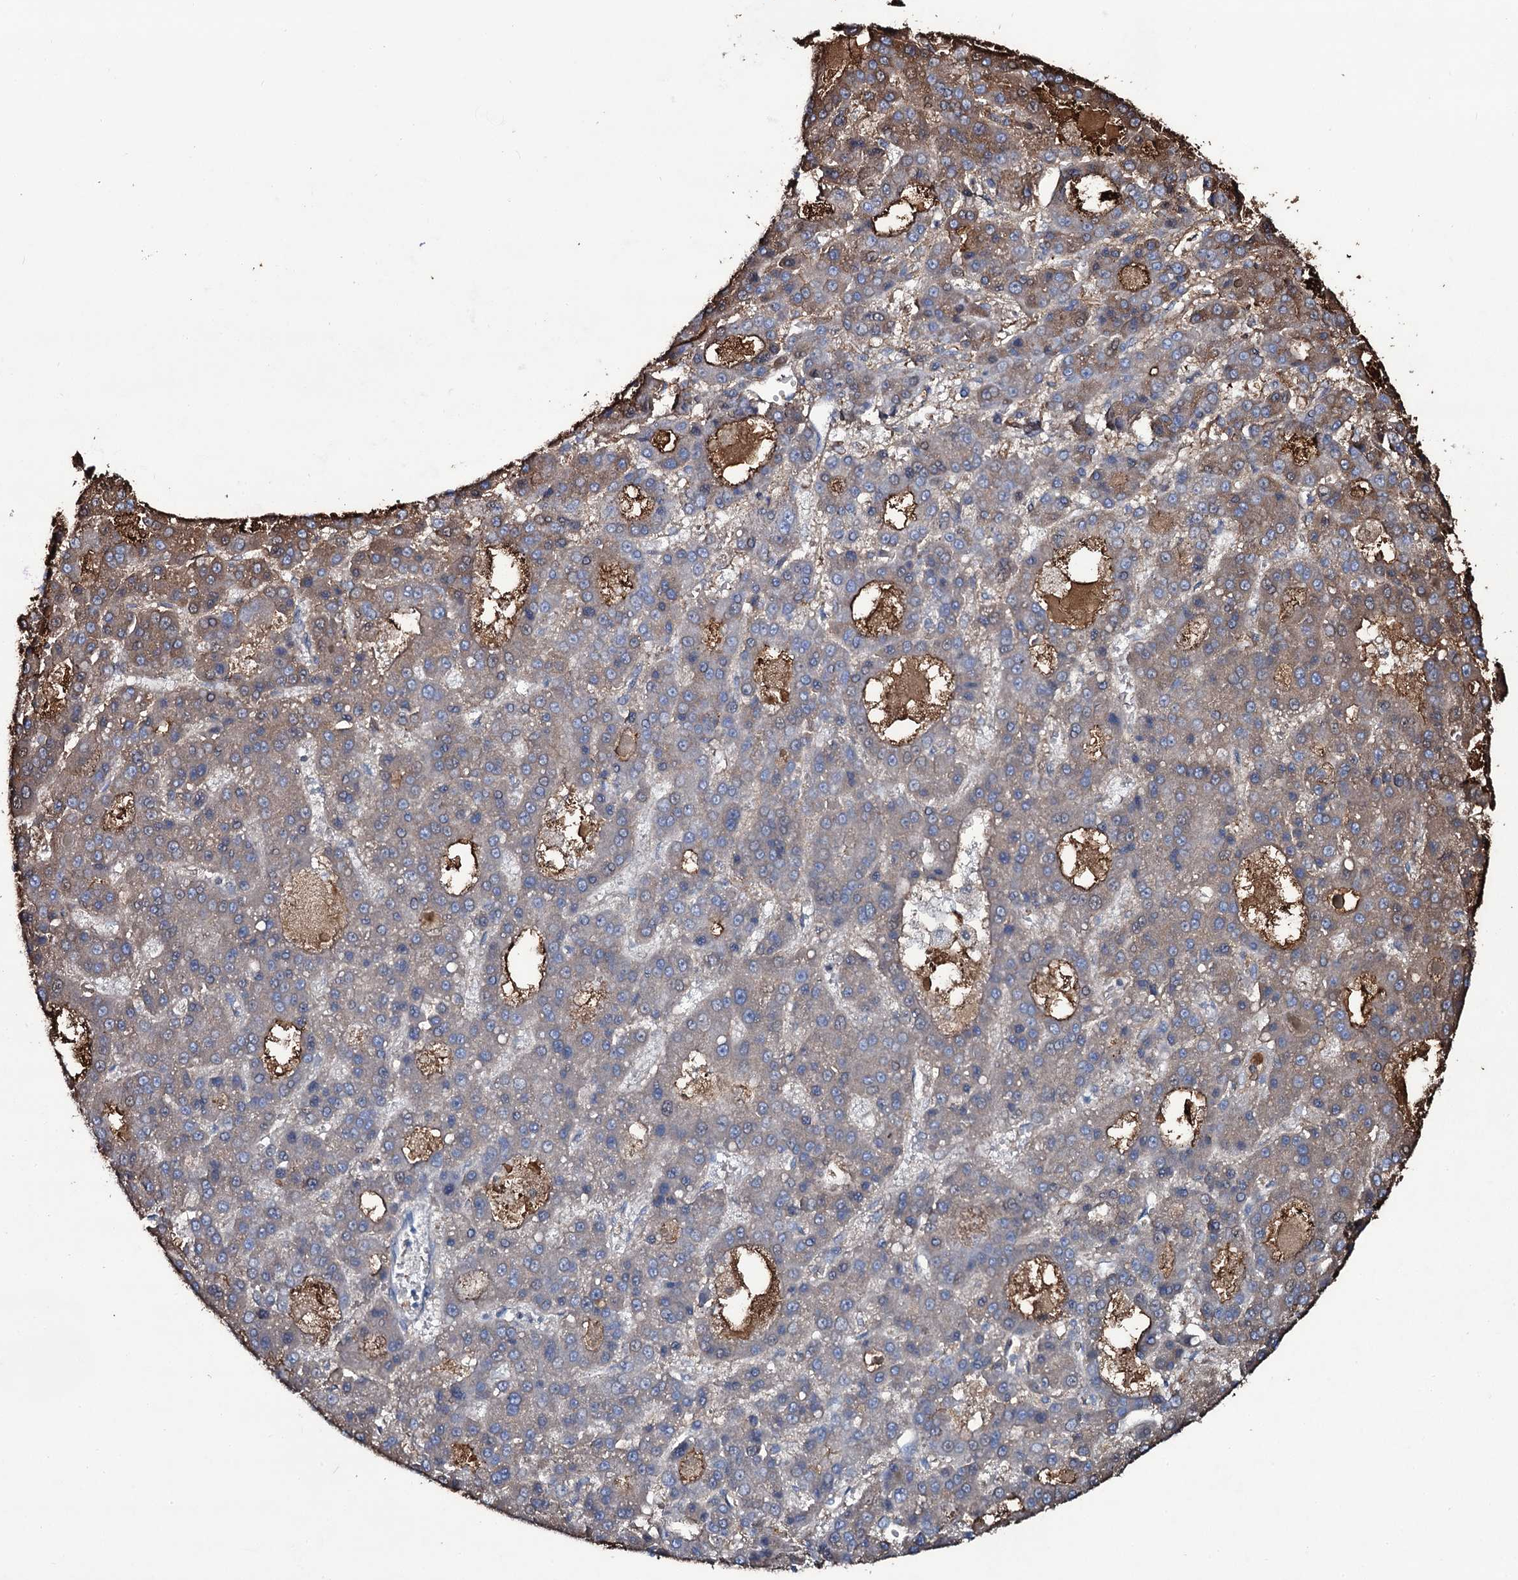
{"staining": {"intensity": "moderate", "quantity": "<25%", "location": "cytoplasmic/membranous"}, "tissue": "liver cancer", "cell_type": "Tumor cells", "image_type": "cancer", "snomed": [{"axis": "morphology", "description": "Carcinoma, Hepatocellular, NOS"}, {"axis": "topography", "description": "Liver"}], "caption": "This micrograph reveals immunohistochemistry (IHC) staining of human hepatocellular carcinoma (liver), with low moderate cytoplasmic/membranous expression in about <25% of tumor cells.", "gene": "EDN1", "patient": {"sex": "male", "age": 70}}